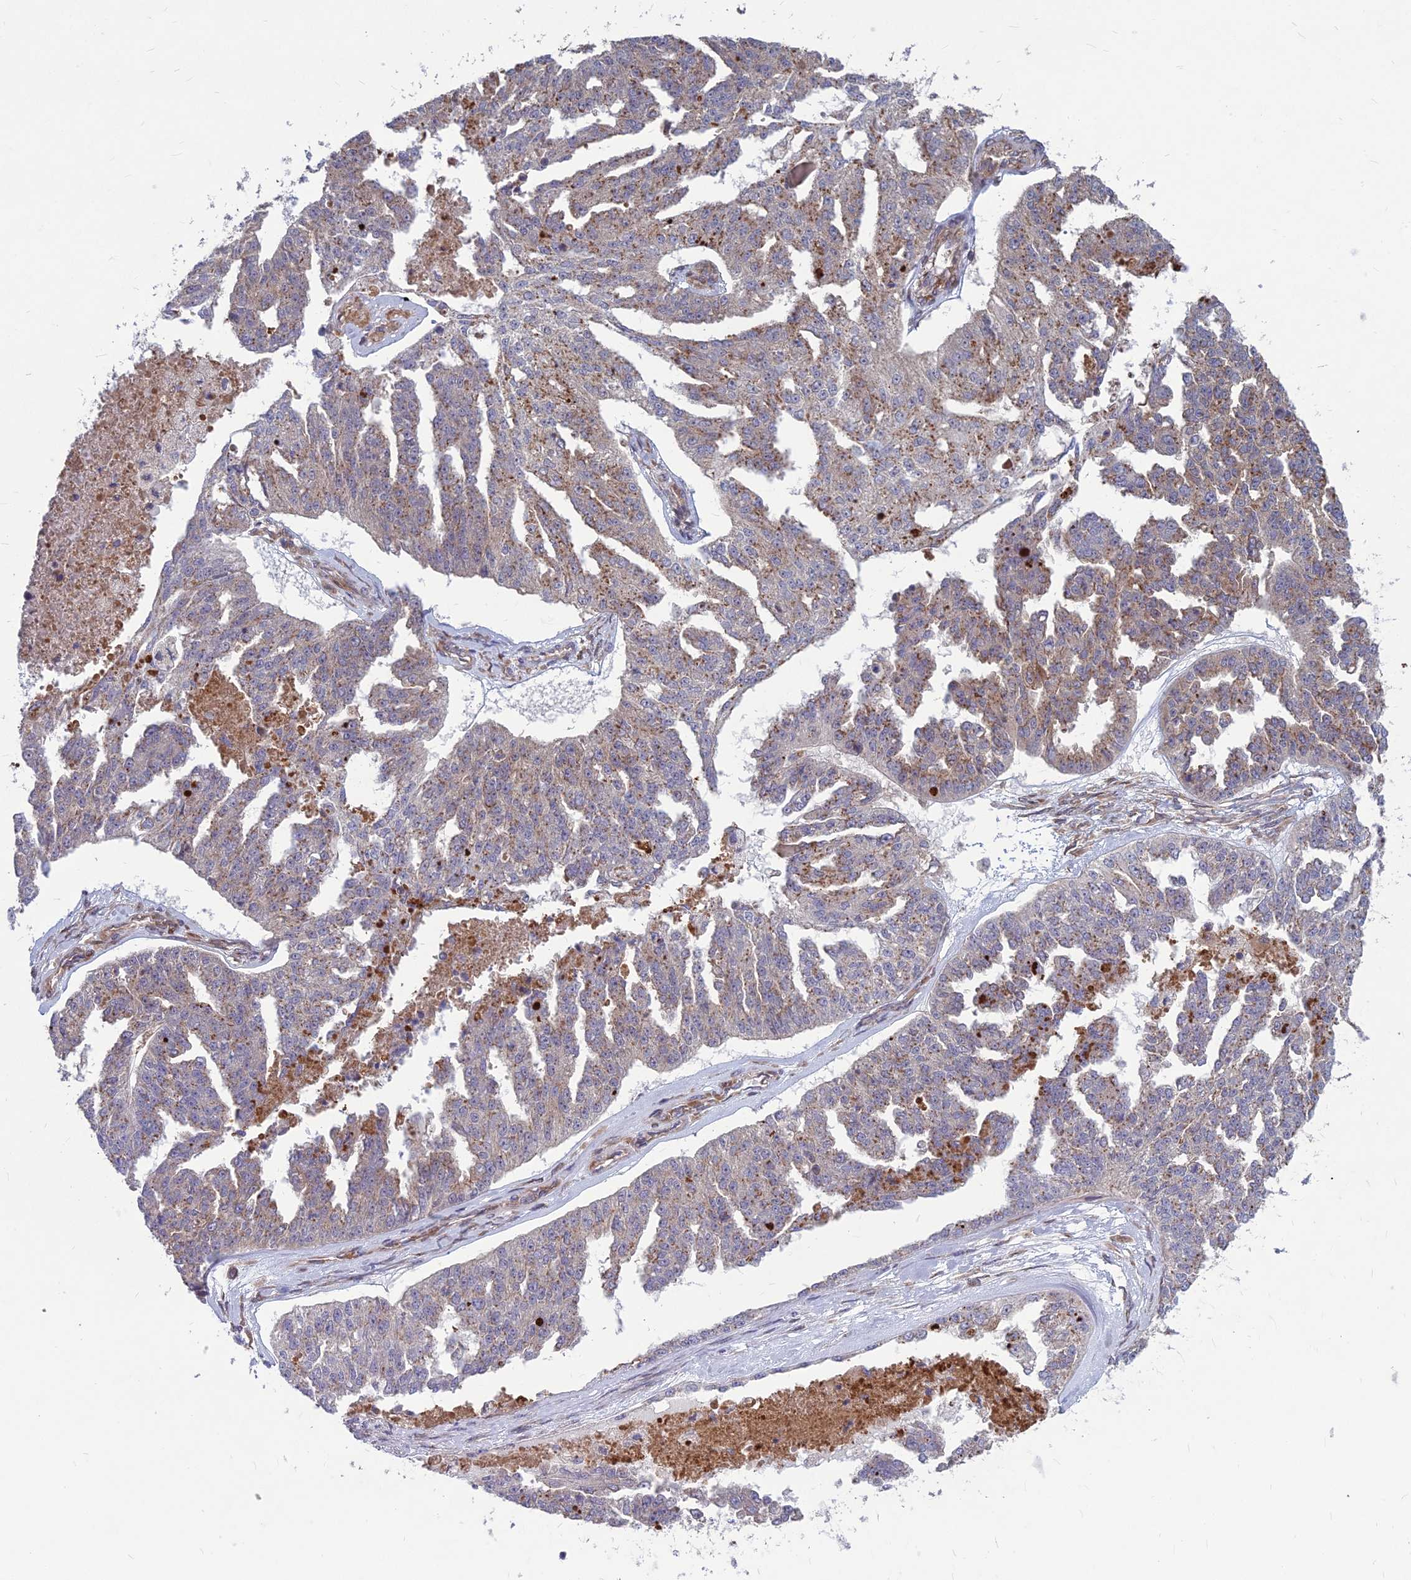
{"staining": {"intensity": "moderate", "quantity": "<25%", "location": "cytoplasmic/membranous"}, "tissue": "ovarian cancer", "cell_type": "Tumor cells", "image_type": "cancer", "snomed": [{"axis": "morphology", "description": "Cystadenocarcinoma, serous, NOS"}, {"axis": "topography", "description": "Ovary"}], "caption": "This image demonstrates immunohistochemistry (IHC) staining of serous cystadenocarcinoma (ovarian), with low moderate cytoplasmic/membranous expression in approximately <25% of tumor cells.", "gene": "MFSD8", "patient": {"sex": "female", "age": 58}}